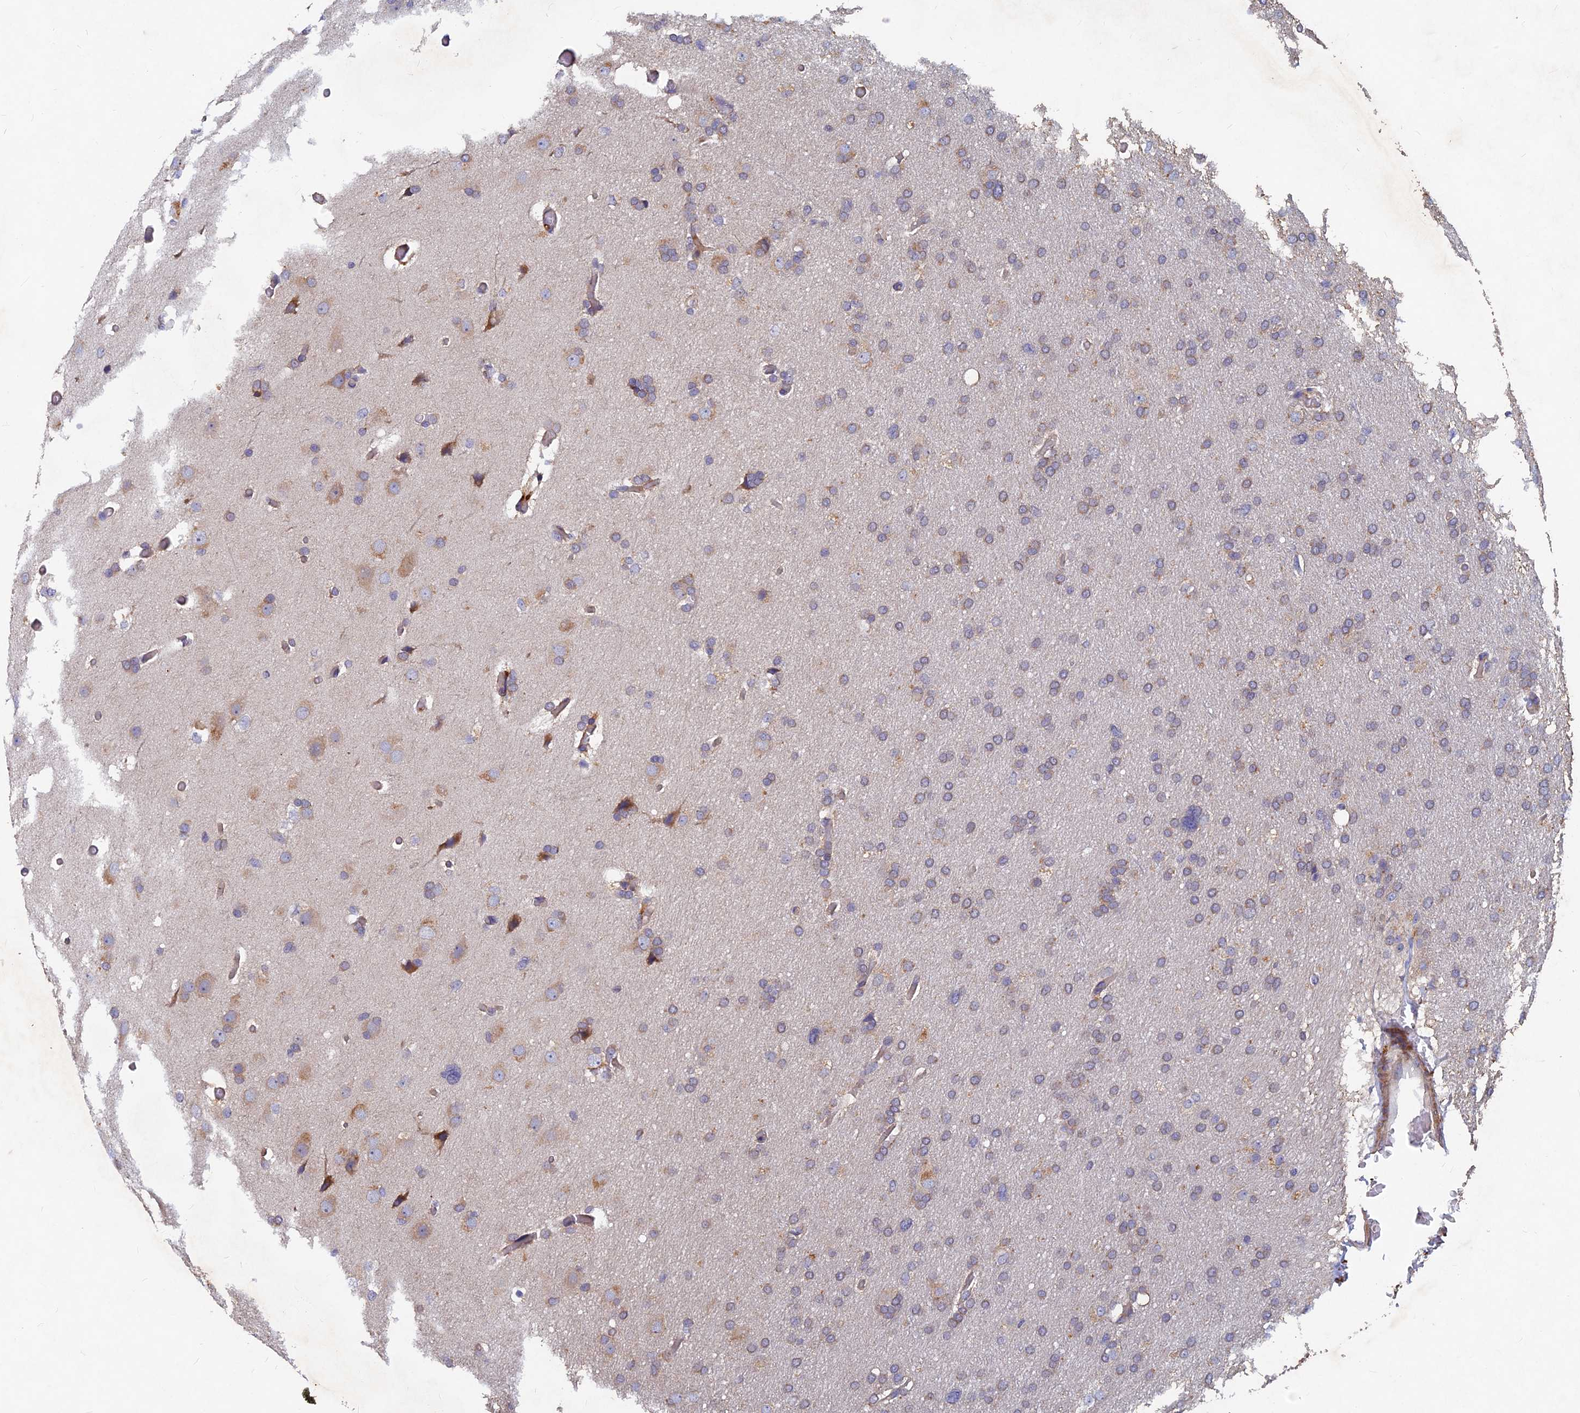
{"staining": {"intensity": "weak", "quantity": "<25%", "location": "cytoplasmic/membranous"}, "tissue": "glioma", "cell_type": "Tumor cells", "image_type": "cancer", "snomed": [{"axis": "morphology", "description": "Glioma, malignant, High grade"}, {"axis": "topography", "description": "Cerebral cortex"}], "caption": "Tumor cells show no significant expression in malignant glioma (high-grade). (IHC, brightfield microscopy, high magnification).", "gene": "NCAPG", "patient": {"sex": "female", "age": 36}}